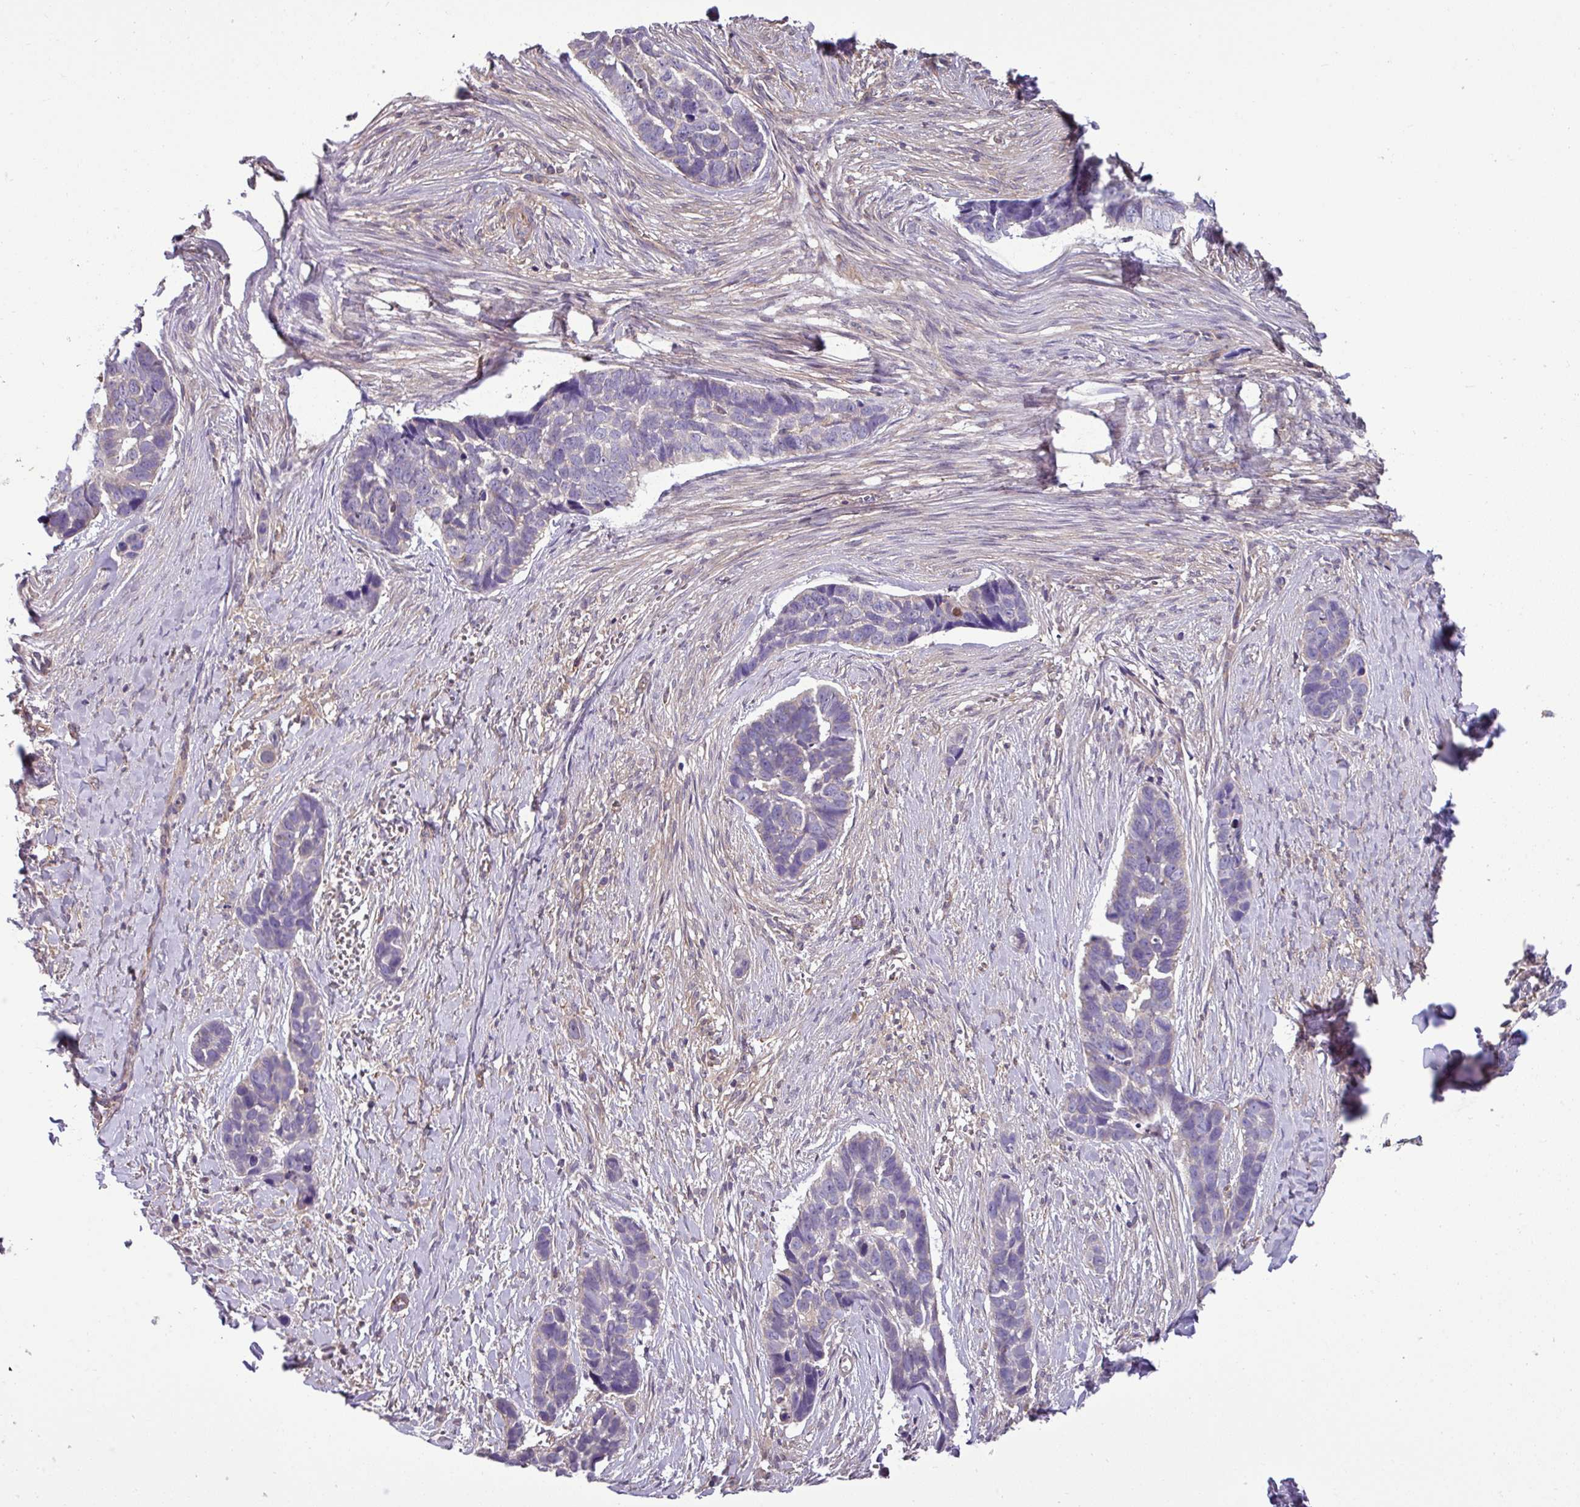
{"staining": {"intensity": "negative", "quantity": "none", "location": "none"}, "tissue": "skin cancer", "cell_type": "Tumor cells", "image_type": "cancer", "snomed": [{"axis": "morphology", "description": "Basal cell carcinoma"}, {"axis": "topography", "description": "Skin"}], "caption": "Basal cell carcinoma (skin) was stained to show a protein in brown. There is no significant staining in tumor cells.", "gene": "SLC23A2", "patient": {"sex": "female", "age": 82}}